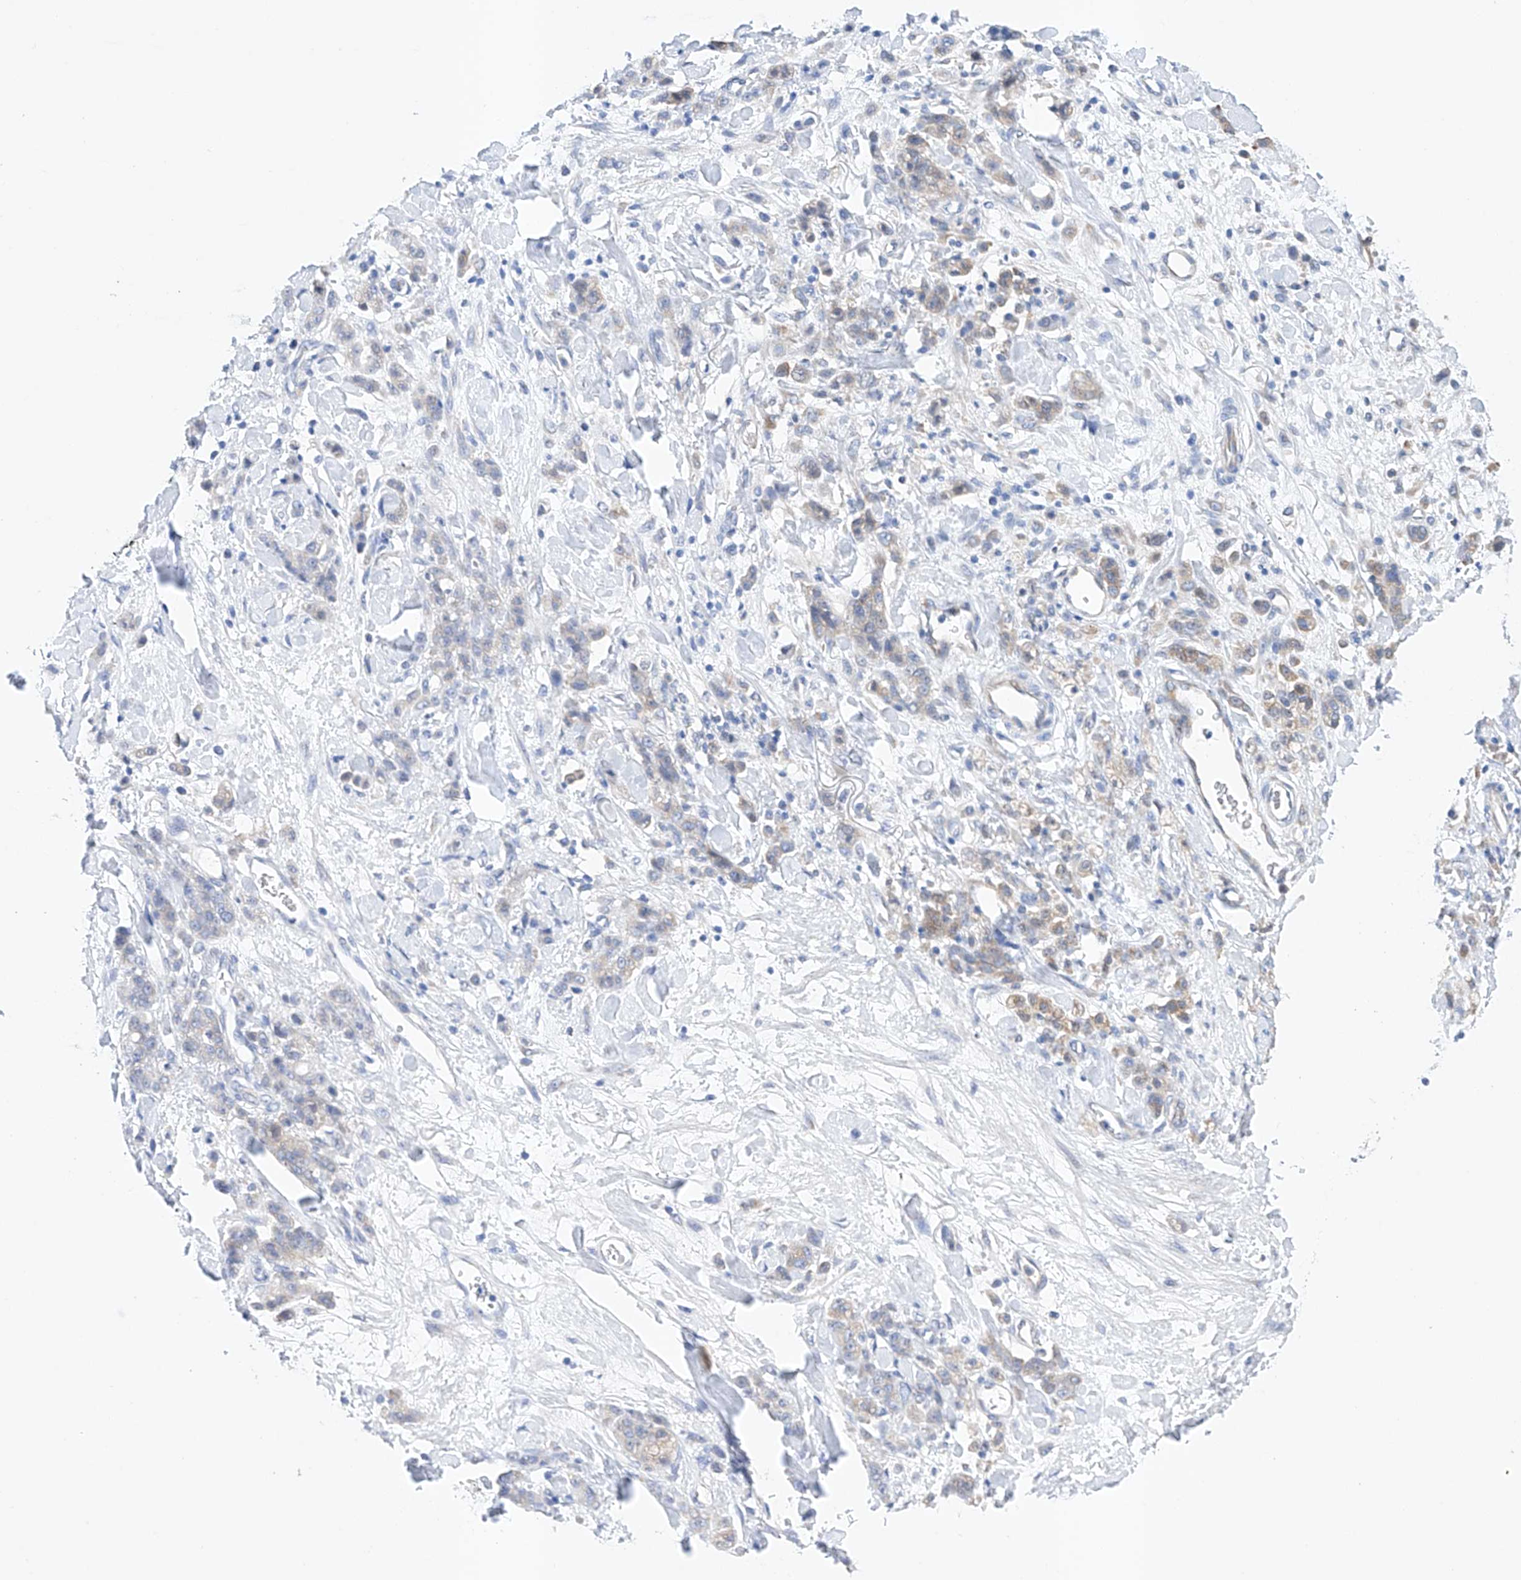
{"staining": {"intensity": "weak", "quantity": "25%-75%", "location": "cytoplasmic/membranous"}, "tissue": "stomach cancer", "cell_type": "Tumor cells", "image_type": "cancer", "snomed": [{"axis": "morphology", "description": "Normal tissue, NOS"}, {"axis": "morphology", "description": "Adenocarcinoma, NOS"}, {"axis": "topography", "description": "Stomach"}], "caption": "A photomicrograph of stomach adenocarcinoma stained for a protein exhibits weak cytoplasmic/membranous brown staining in tumor cells.", "gene": "TIMM23", "patient": {"sex": "male", "age": 82}}